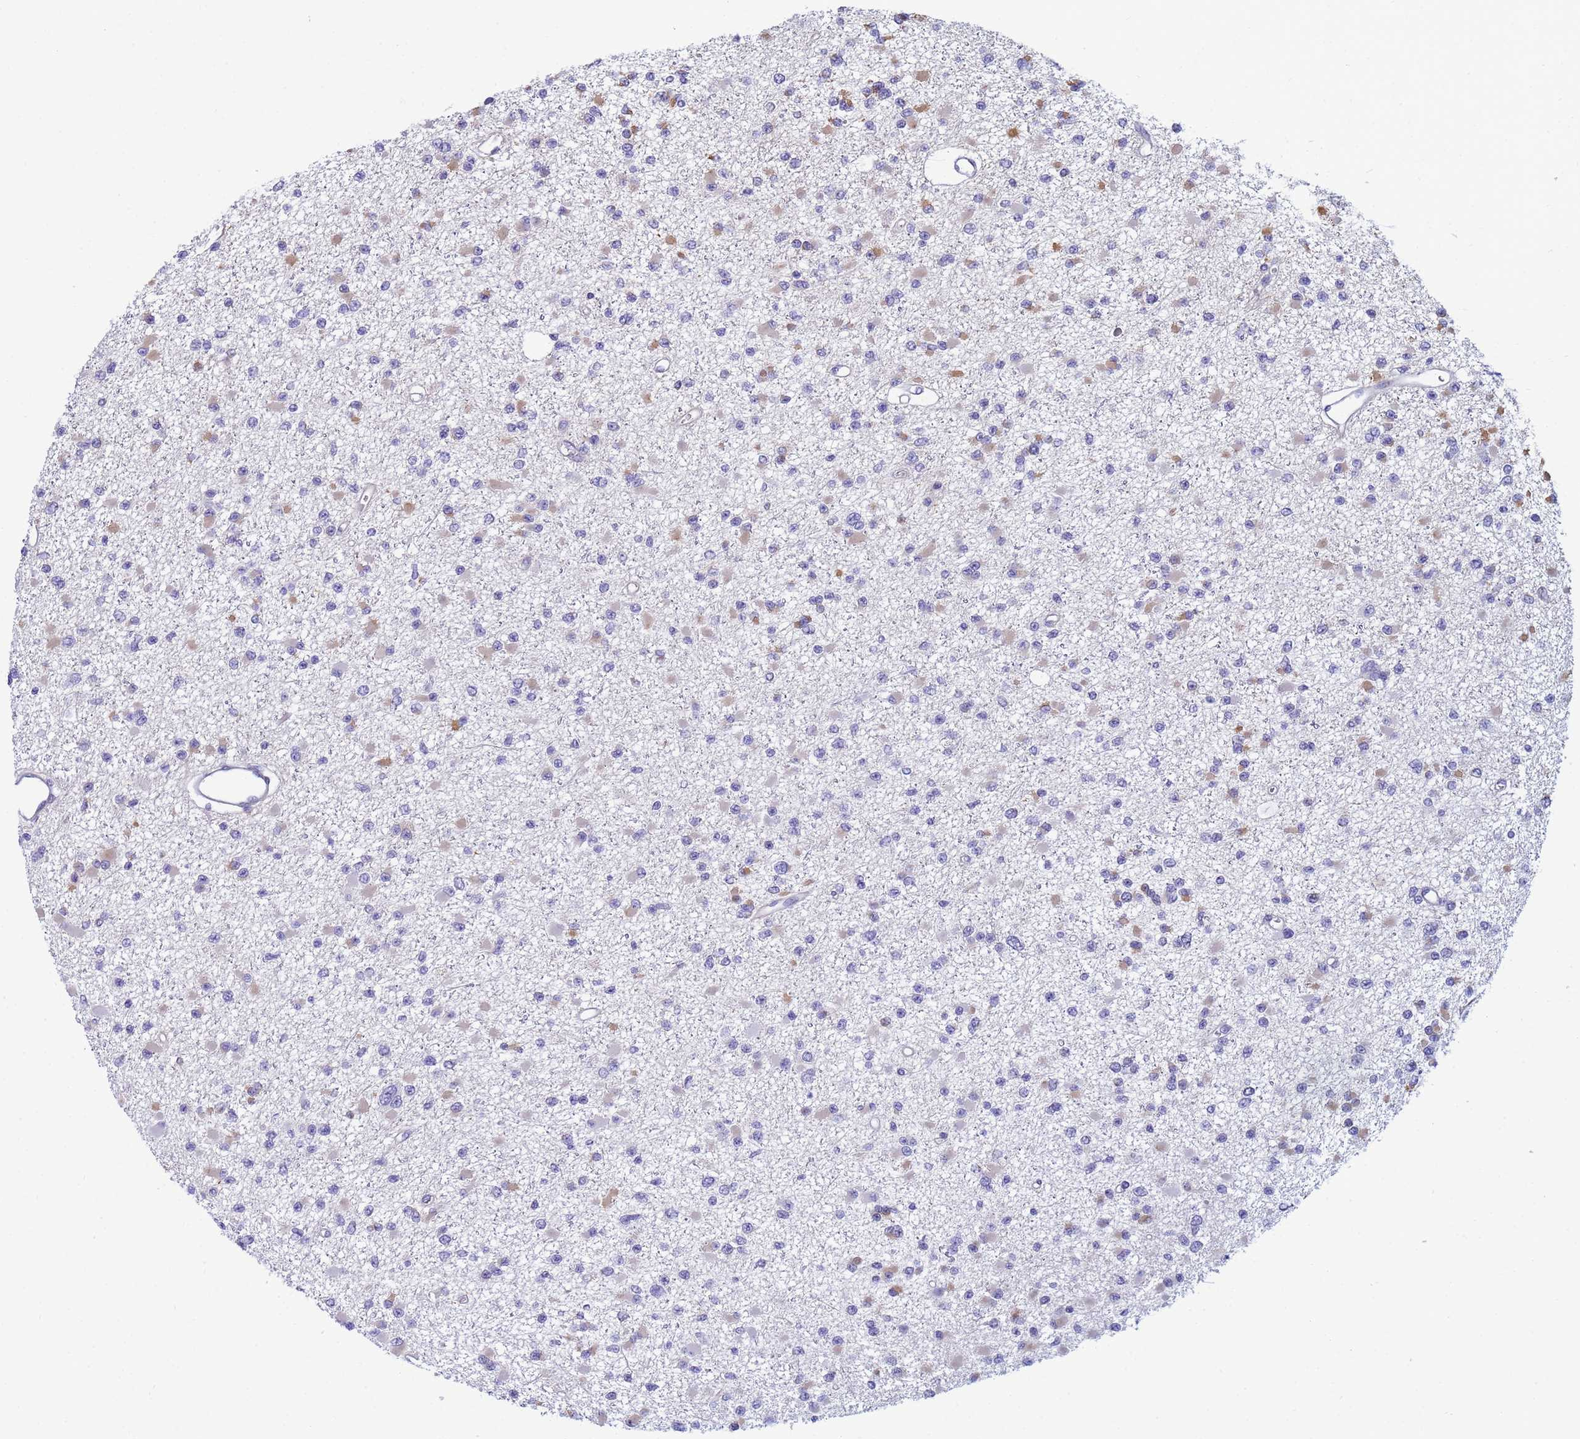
{"staining": {"intensity": "weak", "quantity": "<25%", "location": "cytoplasmic/membranous"}, "tissue": "glioma", "cell_type": "Tumor cells", "image_type": "cancer", "snomed": [{"axis": "morphology", "description": "Glioma, malignant, Low grade"}, {"axis": "topography", "description": "Brain"}], "caption": "Tumor cells show no significant expression in malignant glioma (low-grade).", "gene": "TRPC6", "patient": {"sex": "female", "age": 22}}